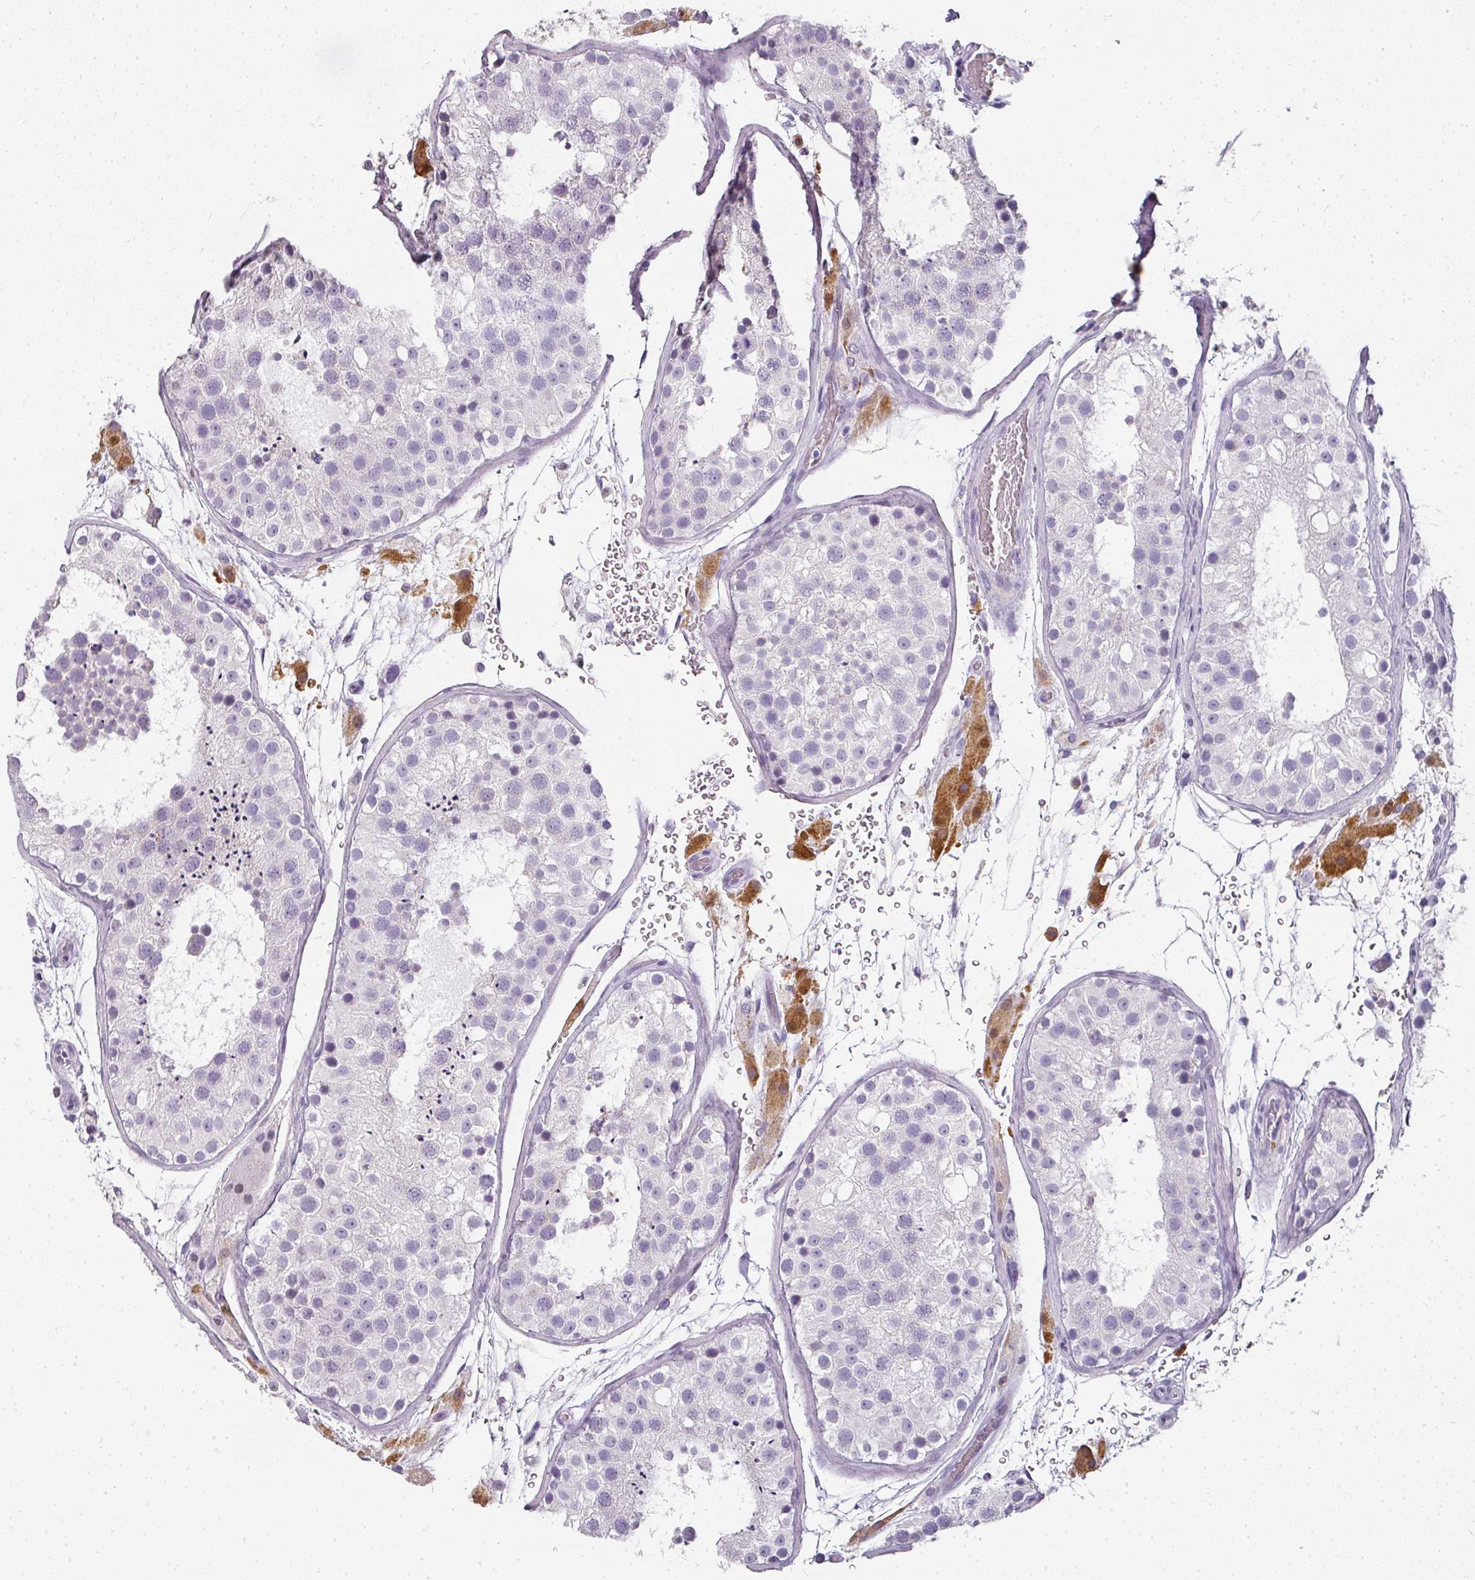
{"staining": {"intensity": "negative", "quantity": "none", "location": "none"}, "tissue": "testis", "cell_type": "Cells in seminiferous ducts", "image_type": "normal", "snomed": [{"axis": "morphology", "description": "Normal tissue, NOS"}, {"axis": "topography", "description": "Testis"}], "caption": "Immunohistochemistry histopathology image of normal human testis stained for a protein (brown), which shows no positivity in cells in seminiferous ducts.", "gene": "CAMP", "patient": {"sex": "male", "age": 26}}